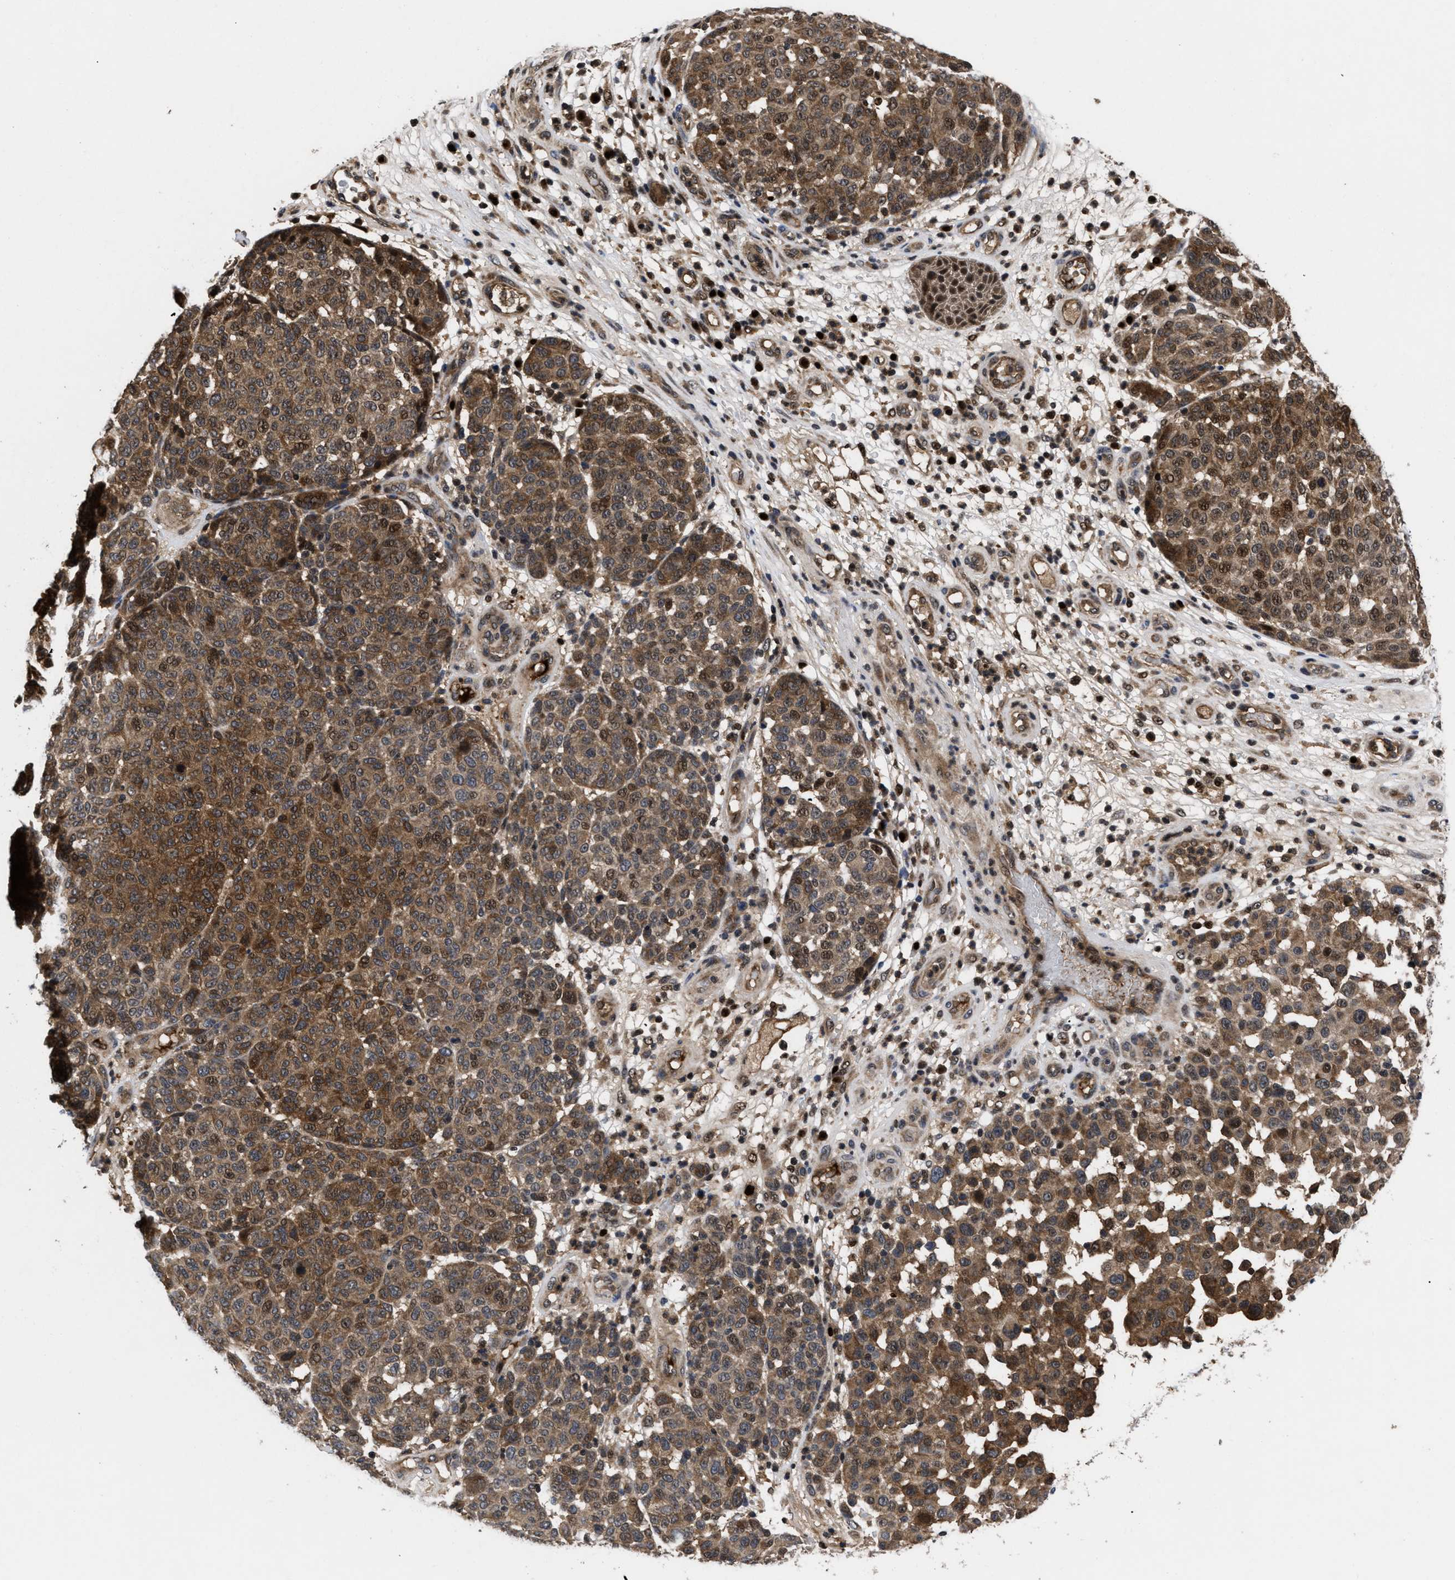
{"staining": {"intensity": "moderate", "quantity": ">75%", "location": "cytoplasmic/membranous,nuclear"}, "tissue": "melanoma", "cell_type": "Tumor cells", "image_type": "cancer", "snomed": [{"axis": "morphology", "description": "Malignant melanoma, NOS"}, {"axis": "topography", "description": "Skin"}], "caption": "A high-resolution image shows IHC staining of malignant melanoma, which demonstrates moderate cytoplasmic/membranous and nuclear expression in approximately >75% of tumor cells.", "gene": "FAM200A", "patient": {"sex": "male", "age": 59}}